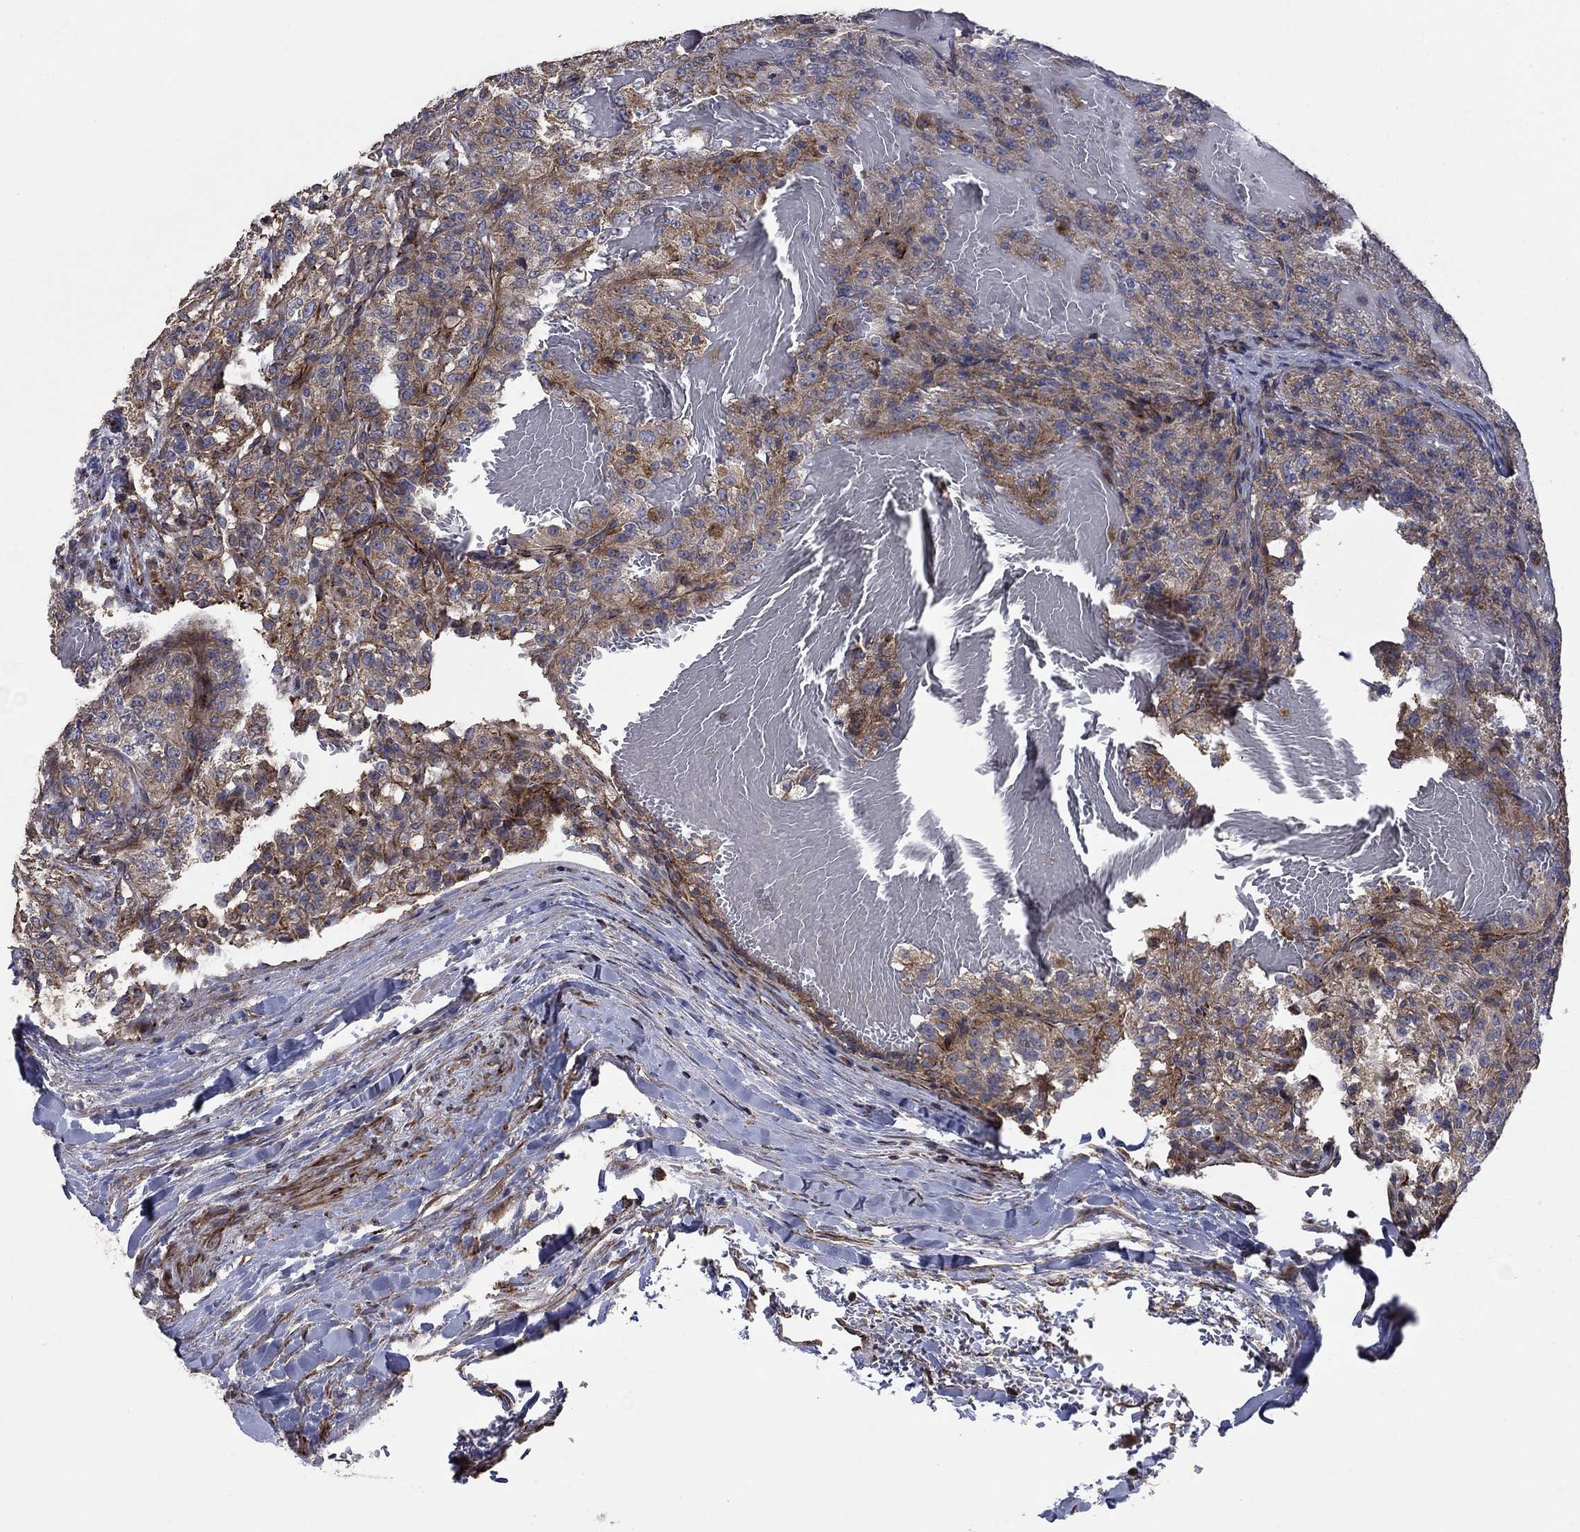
{"staining": {"intensity": "moderate", "quantity": ">75%", "location": "cytoplasmic/membranous"}, "tissue": "renal cancer", "cell_type": "Tumor cells", "image_type": "cancer", "snomed": [{"axis": "morphology", "description": "Adenocarcinoma, NOS"}, {"axis": "topography", "description": "Kidney"}], "caption": "The photomicrograph displays staining of adenocarcinoma (renal), revealing moderate cytoplasmic/membranous protein positivity (brown color) within tumor cells. (DAB (3,3'-diaminobenzidine) = brown stain, brightfield microscopy at high magnification).", "gene": "NDUFC1", "patient": {"sex": "female", "age": 63}}